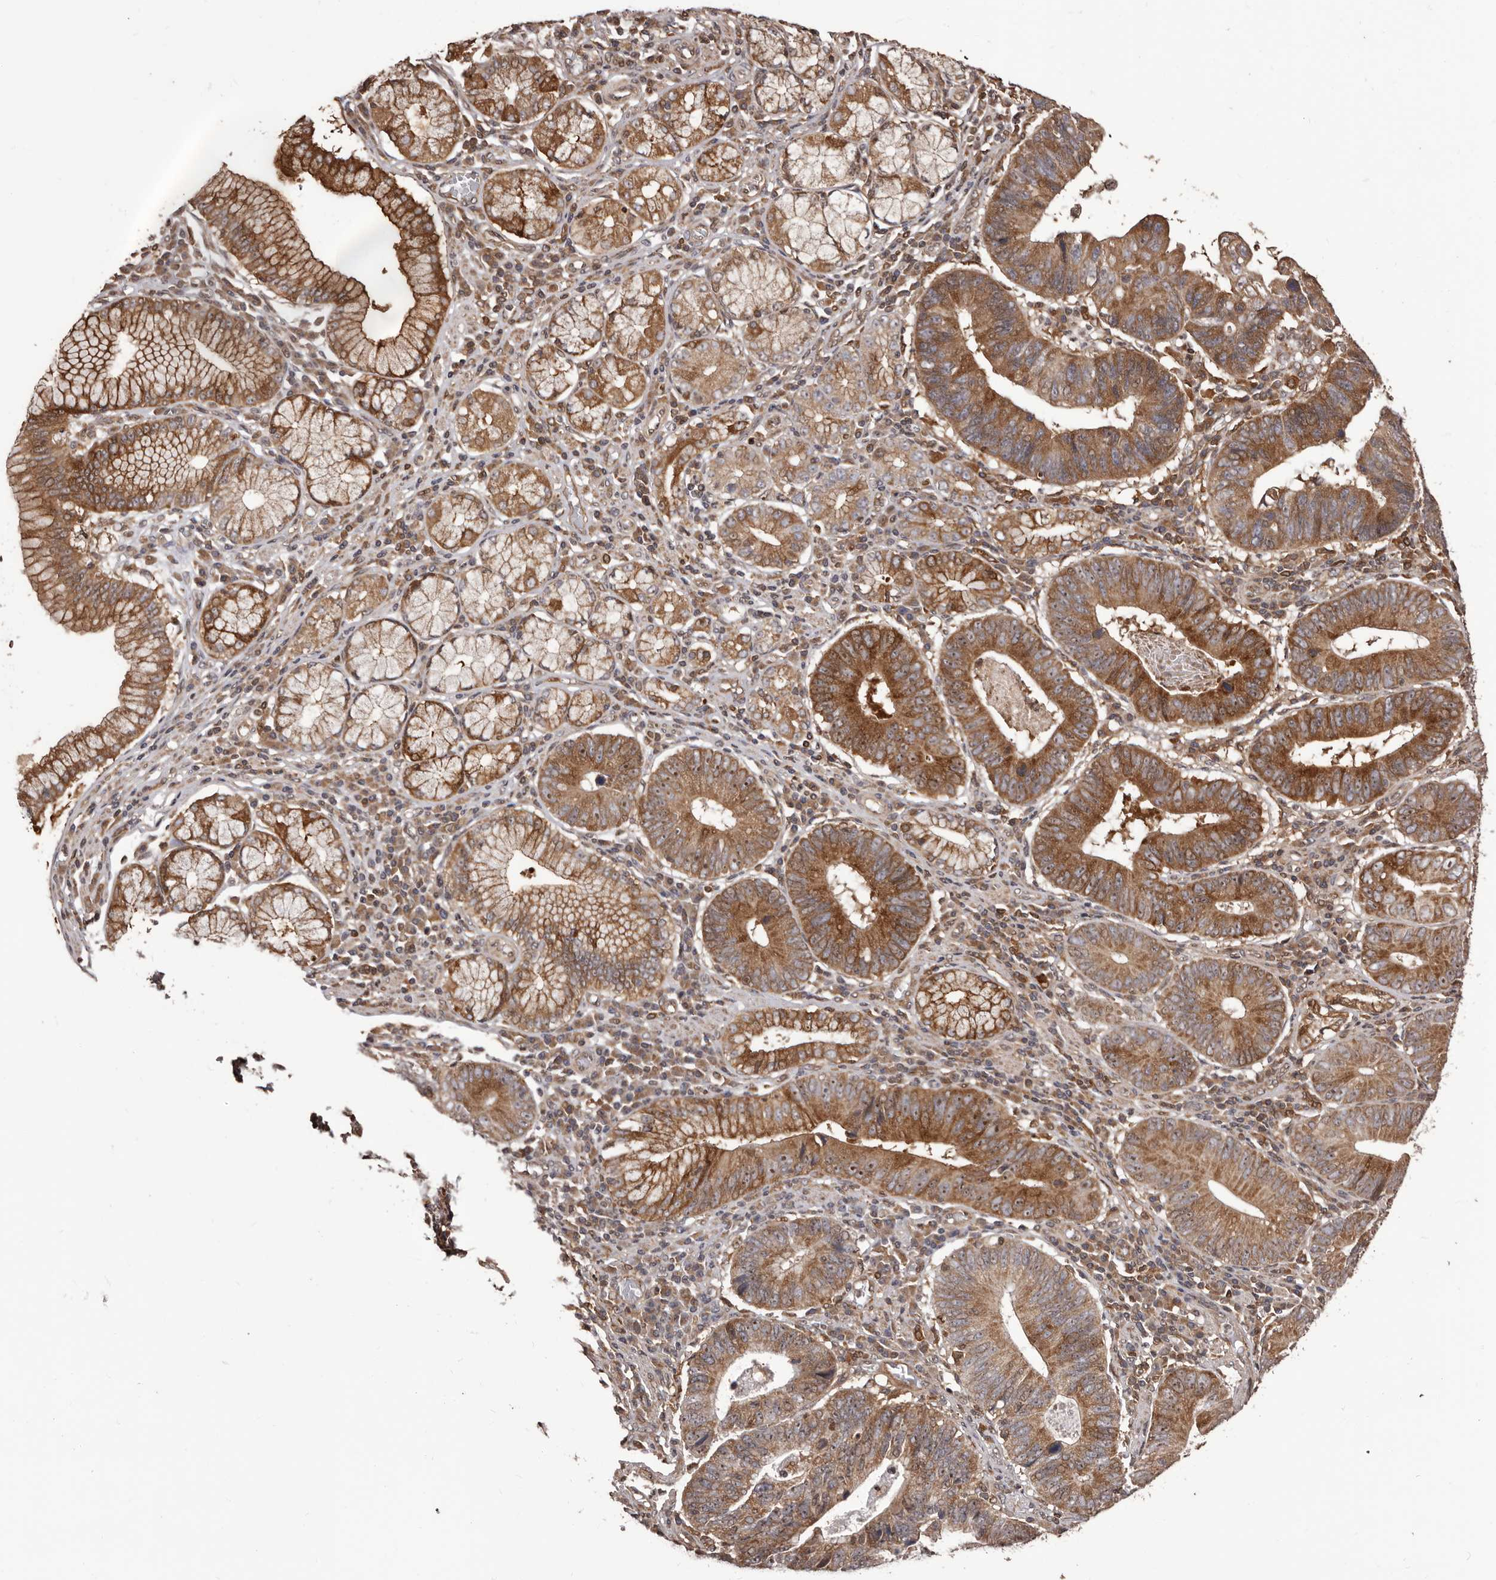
{"staining": {"intensity": "strong", "quantity": ">75%", "location": "cytoplasmic/membranous,nuclear"}, "tissue": "stomach cancer", "cell_type": "Tumor cells", "image_type": "cancer", "snomed": [{"axis": "morphology", "description": "Adenocarcinoma, NOS"}, {"axis": "topography", "description": "Stomach"}], "caption": "Immunohistochemical staining of human adenocarcinoma (stomach) reveals strong cytoplasmic/membranous and nuclear protein expression in about >75% of tumor cells.", "gene": "ZCCHC7", "patient": {"sex": "male", "age": 59}}